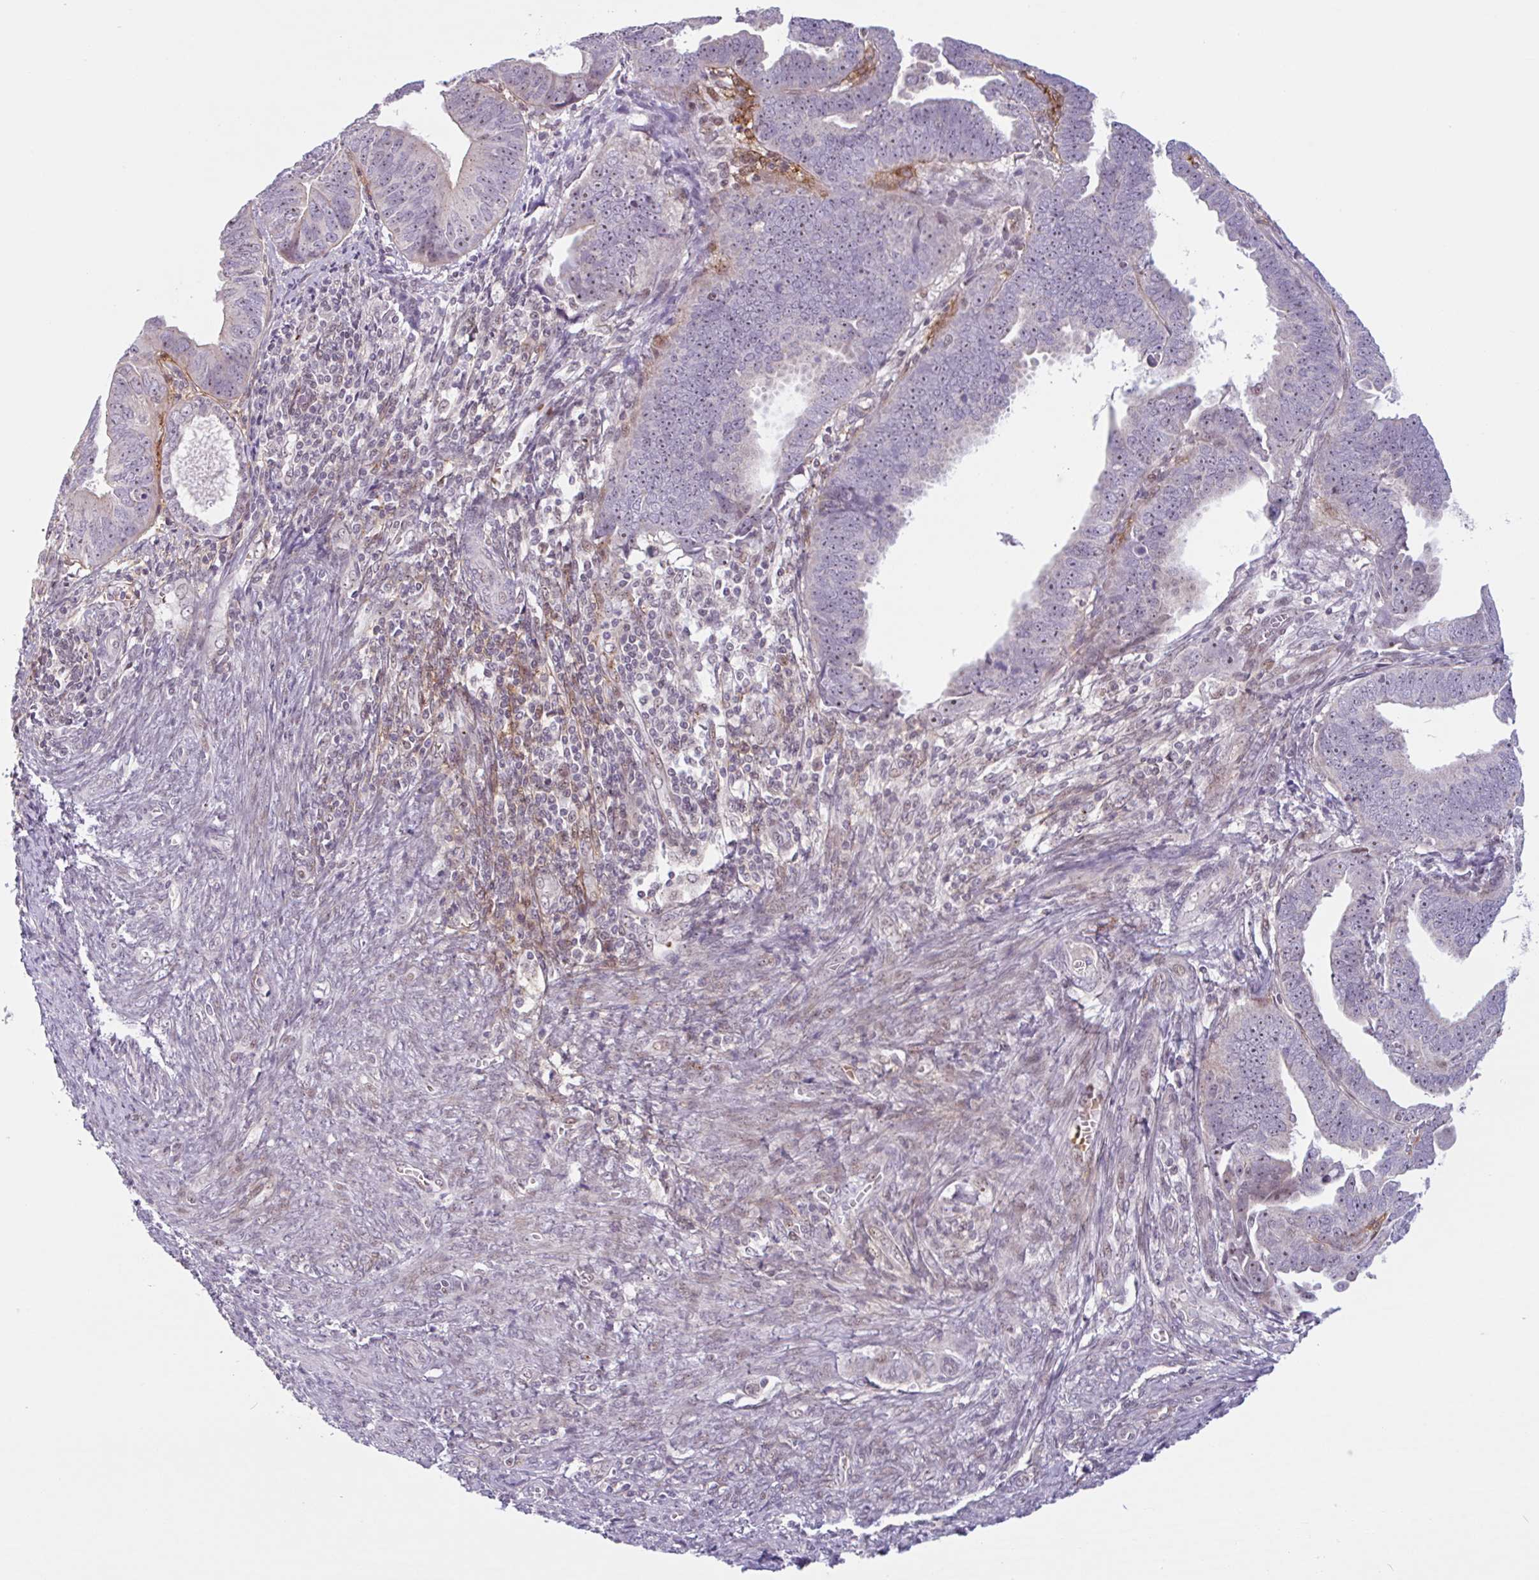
{"staining": {"intensity": "weak", "quantity": "25%-75%", "location": "nuclear"}, "tissue": "endometrial cancer", "cell_type": "Tumor cells", "image_type": "cancer", "snomed": [{"axis": "morphology", "description": "Adenocarcinoma, NOS"}, {"axis": "topography", "description": "Endometrium"}], "caption": "IHC of endometrial cancer (adenocarcinoma) shows low levels of weak nuclear staining in approximately 25%-75% of tumor cells.", "gene": "TMEM119", "patient": {"sex": "female", "age": 75}}